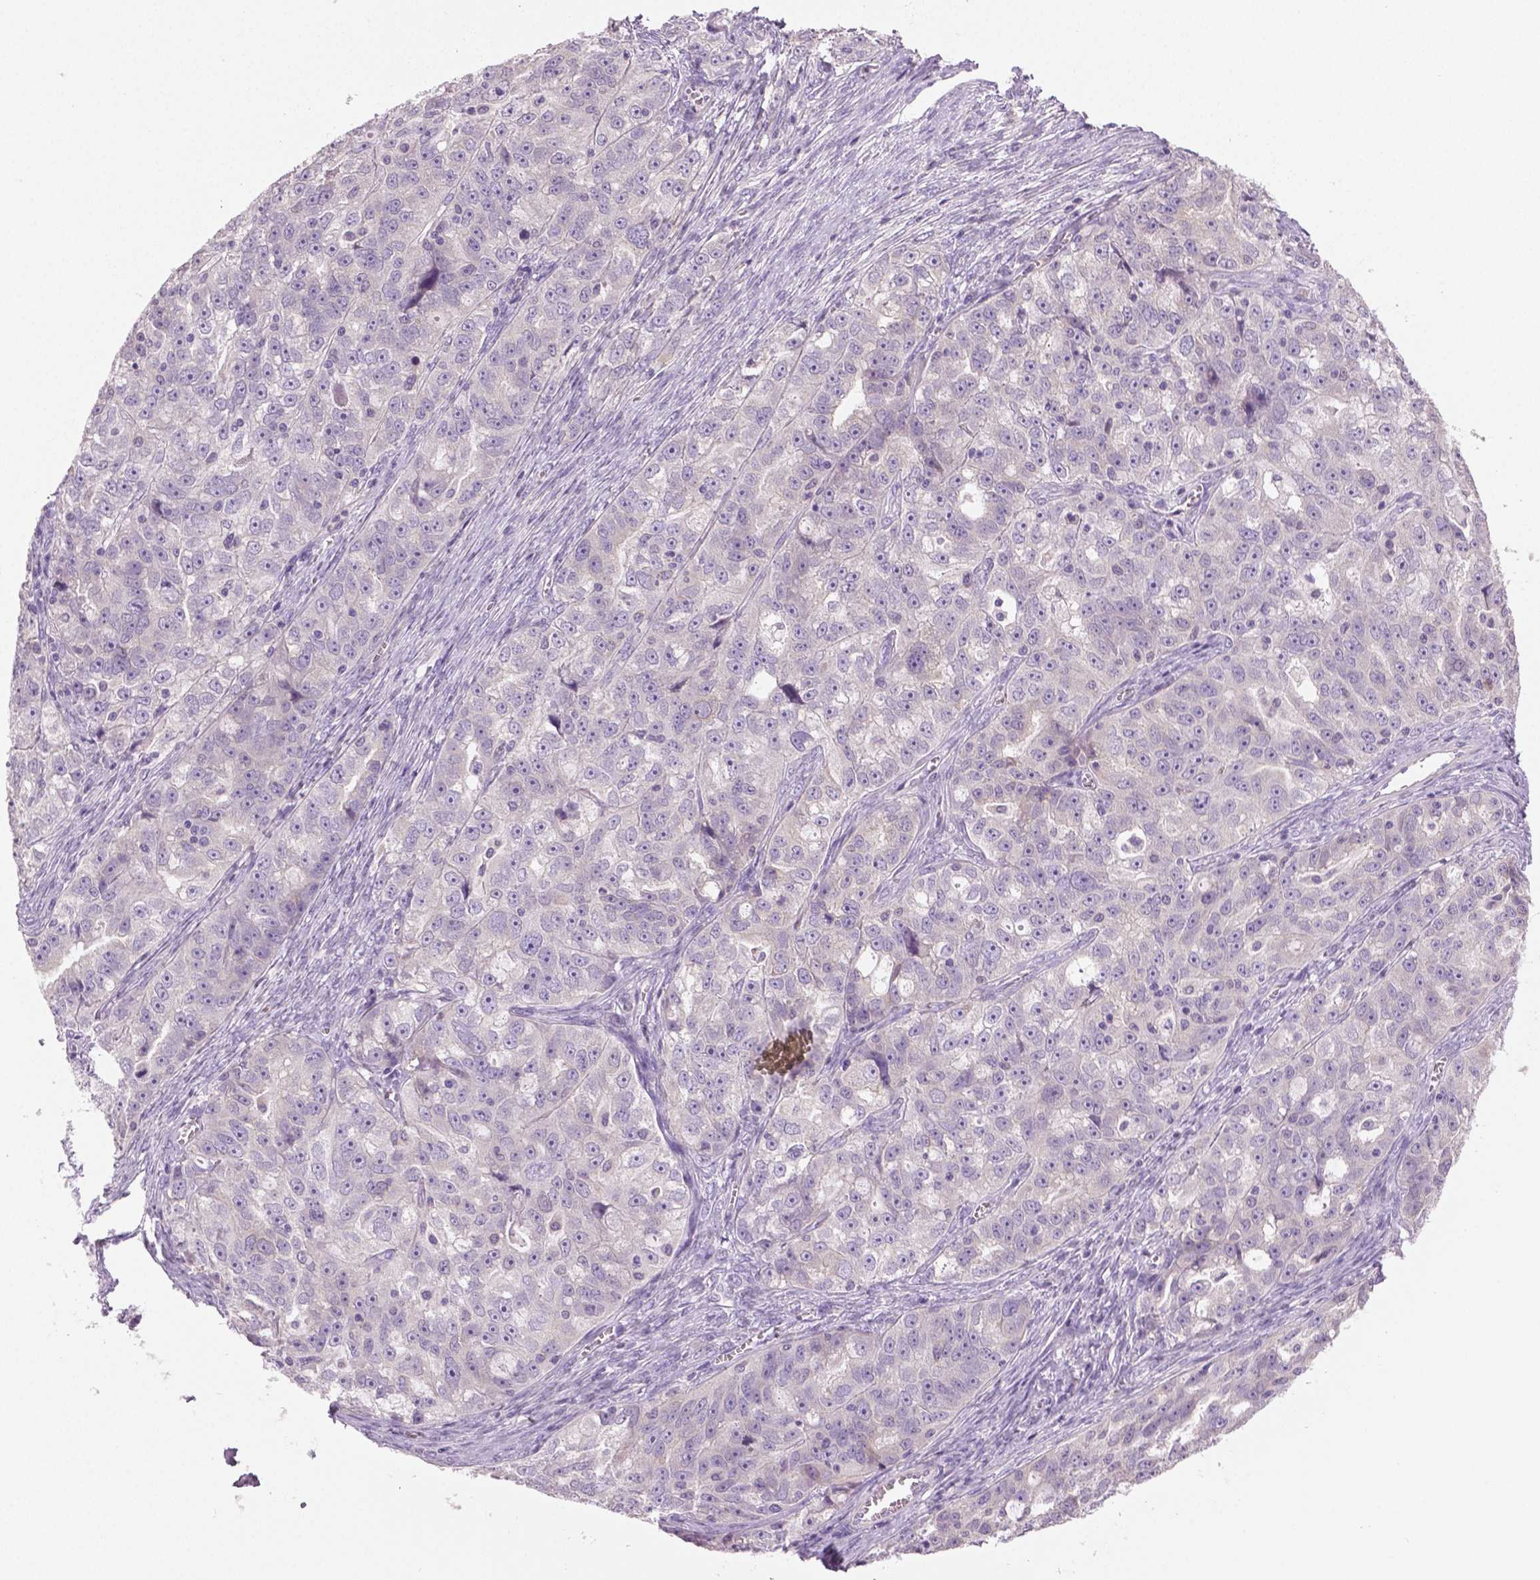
{"staining": {"intensity": "negative", "quantity": "none", "location": "none"}, "tissue": "ovarian cancer", "cell_type": "Tumor cells", "image_type": "cancer", "snomed": [{"axis": "morphology", "description": "Cystadenocarcinoma, serous, NOS"}, {"axis": "topography", "description": "Ovary"}], "caption": "High magnification brightfield microscopy of ovarian serous cystadenocarcinoma stained with DAB (3,3'-diaminobenzidine) (brown) and counterstained with hematoxylin (blue): tumor cells show no significant positivity.", "gene": "DNAH12", "patient": {"sex": "female", "age": 51}}